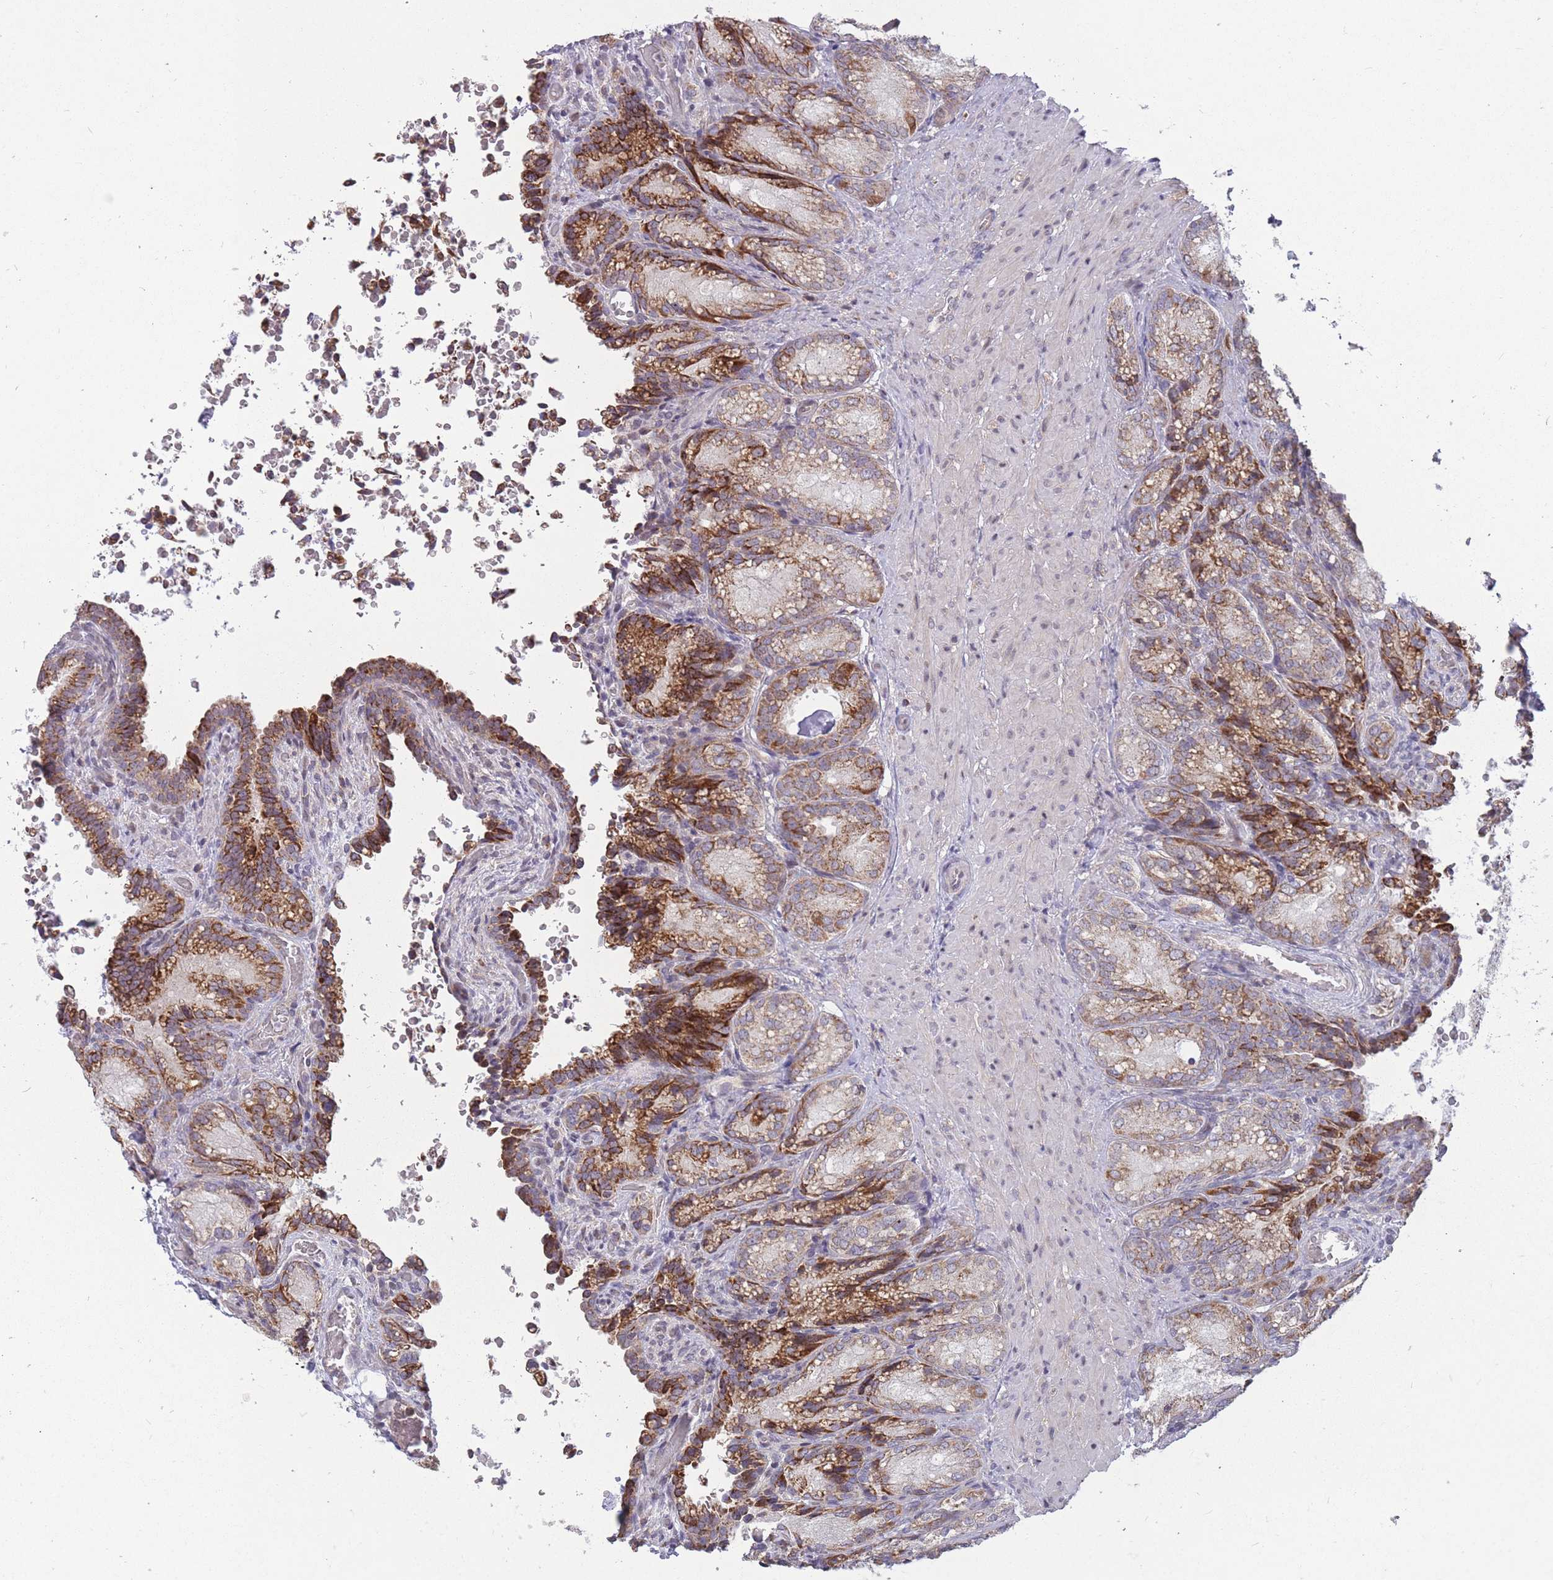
{"staining": {"intensity": "strong", "quantity": "25%-75%", "location": "cytoplasmic/membranous"}, "tissue": "seminal vesicle", "cell_type": "Glandular cells", "image_type": "normal", "snomed": [{"axis": "morphology", "description": "Normal tissue, NOS"}, {"axis": "topography", "description": "Seminal veicle"}], "caption": "This micrograph demonstrates IHC staining of benign seminal vesicle, with high strong cytoplasmic/membranous expression in about 25%-75% of glandular cells.", "gene": "DPYSL4", "patient": {"sex": "male", "age": 58}}